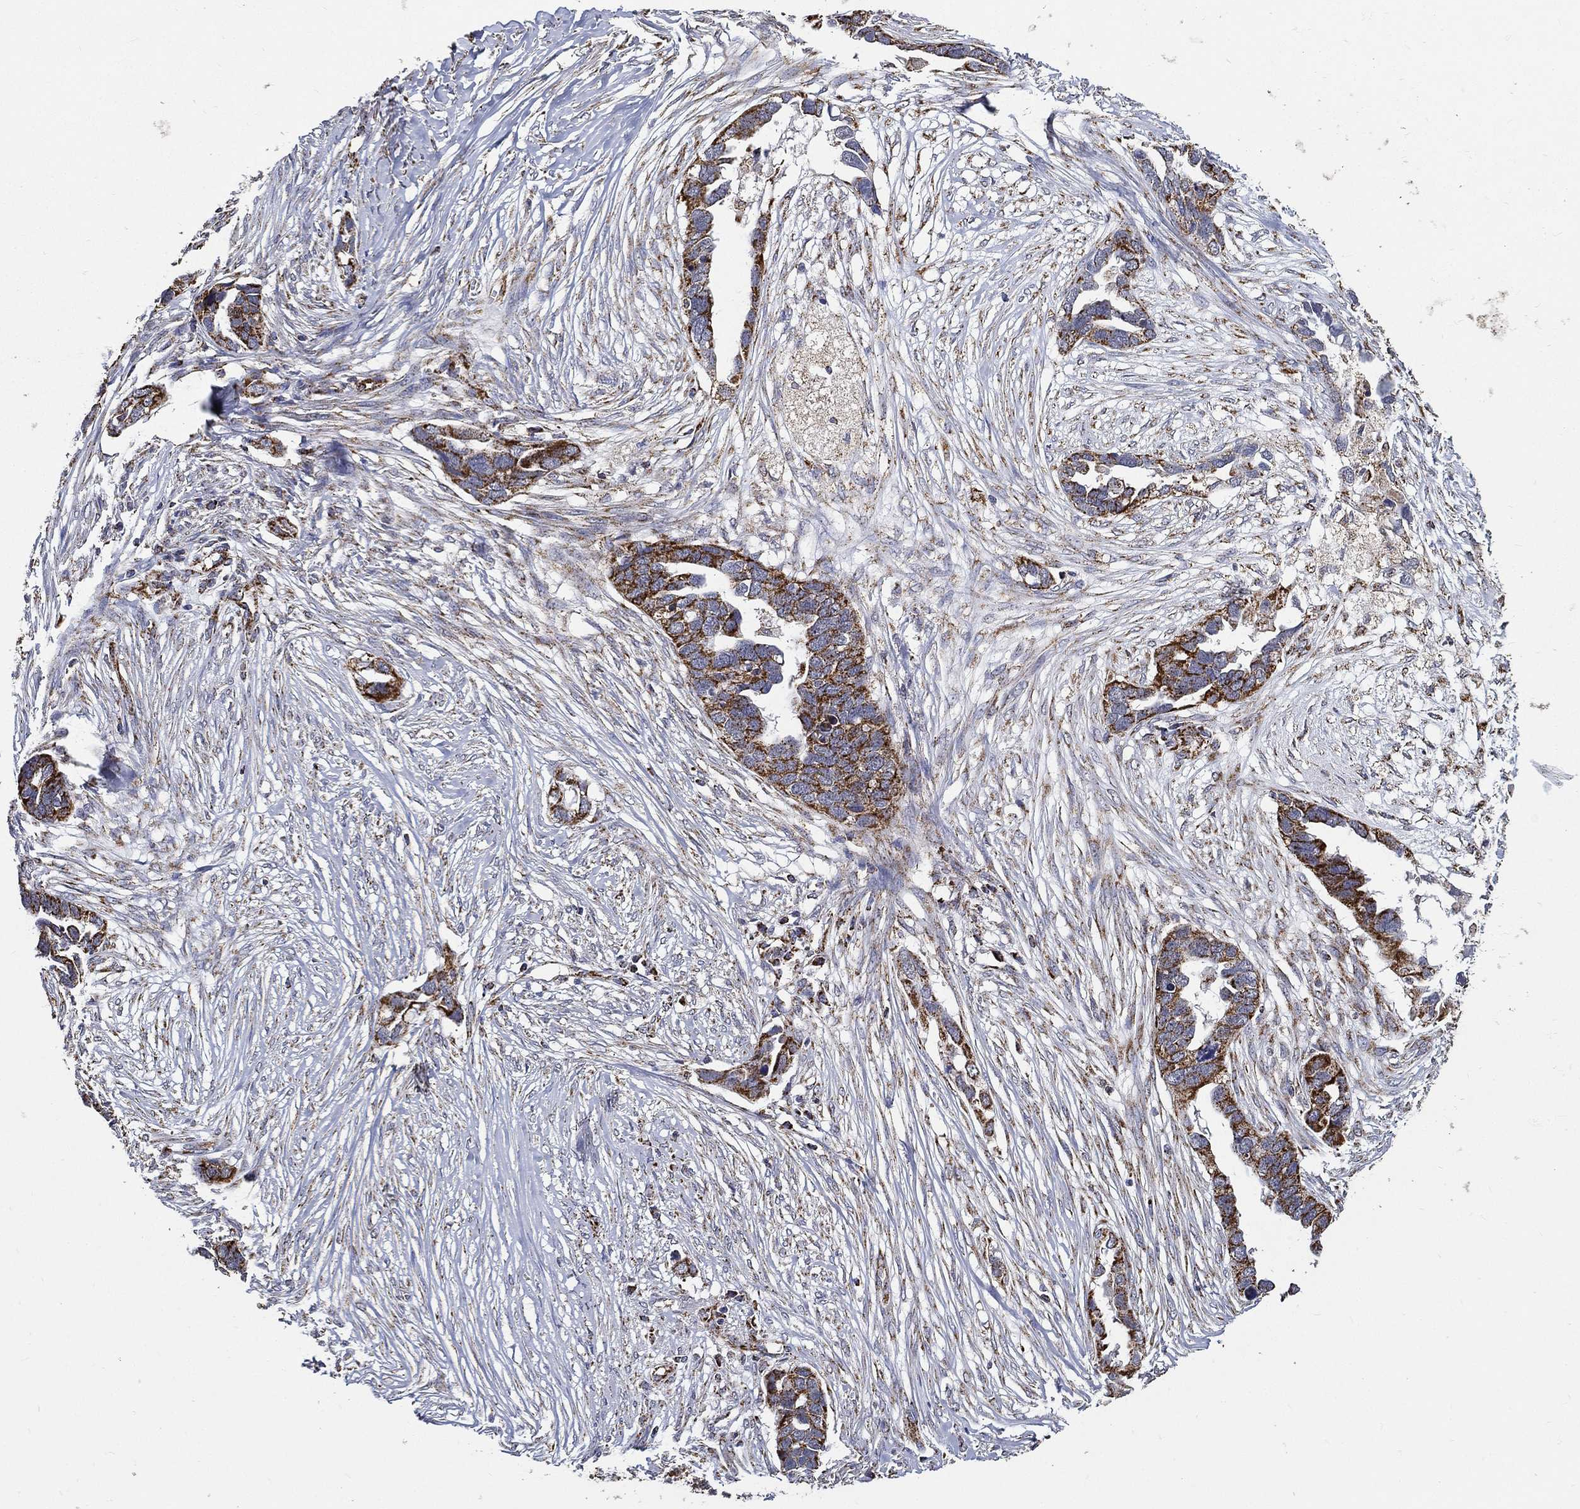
{"staining": {"intensity": "strong", "quantity": "<25%", "location": "cytoplasmic/membranous"}, "tissue": "ovarian cancer", "cell_type": "Tumor cells", "image_type": "cancer", "snomed": [{"axis": "morphology", "description": "Cystadenocarcinoma, serous, NOS"}, {"axis": "topography", "description": "Ovary"}], "caption": "Immunohistochemical staining of human ovarian cancer reveals strong cytoplasmic/membranous protein staining in approximately <25% of tumor cells.", "gene": "NDUFAB1", "patient": {"sex": "female", "age": 54}}